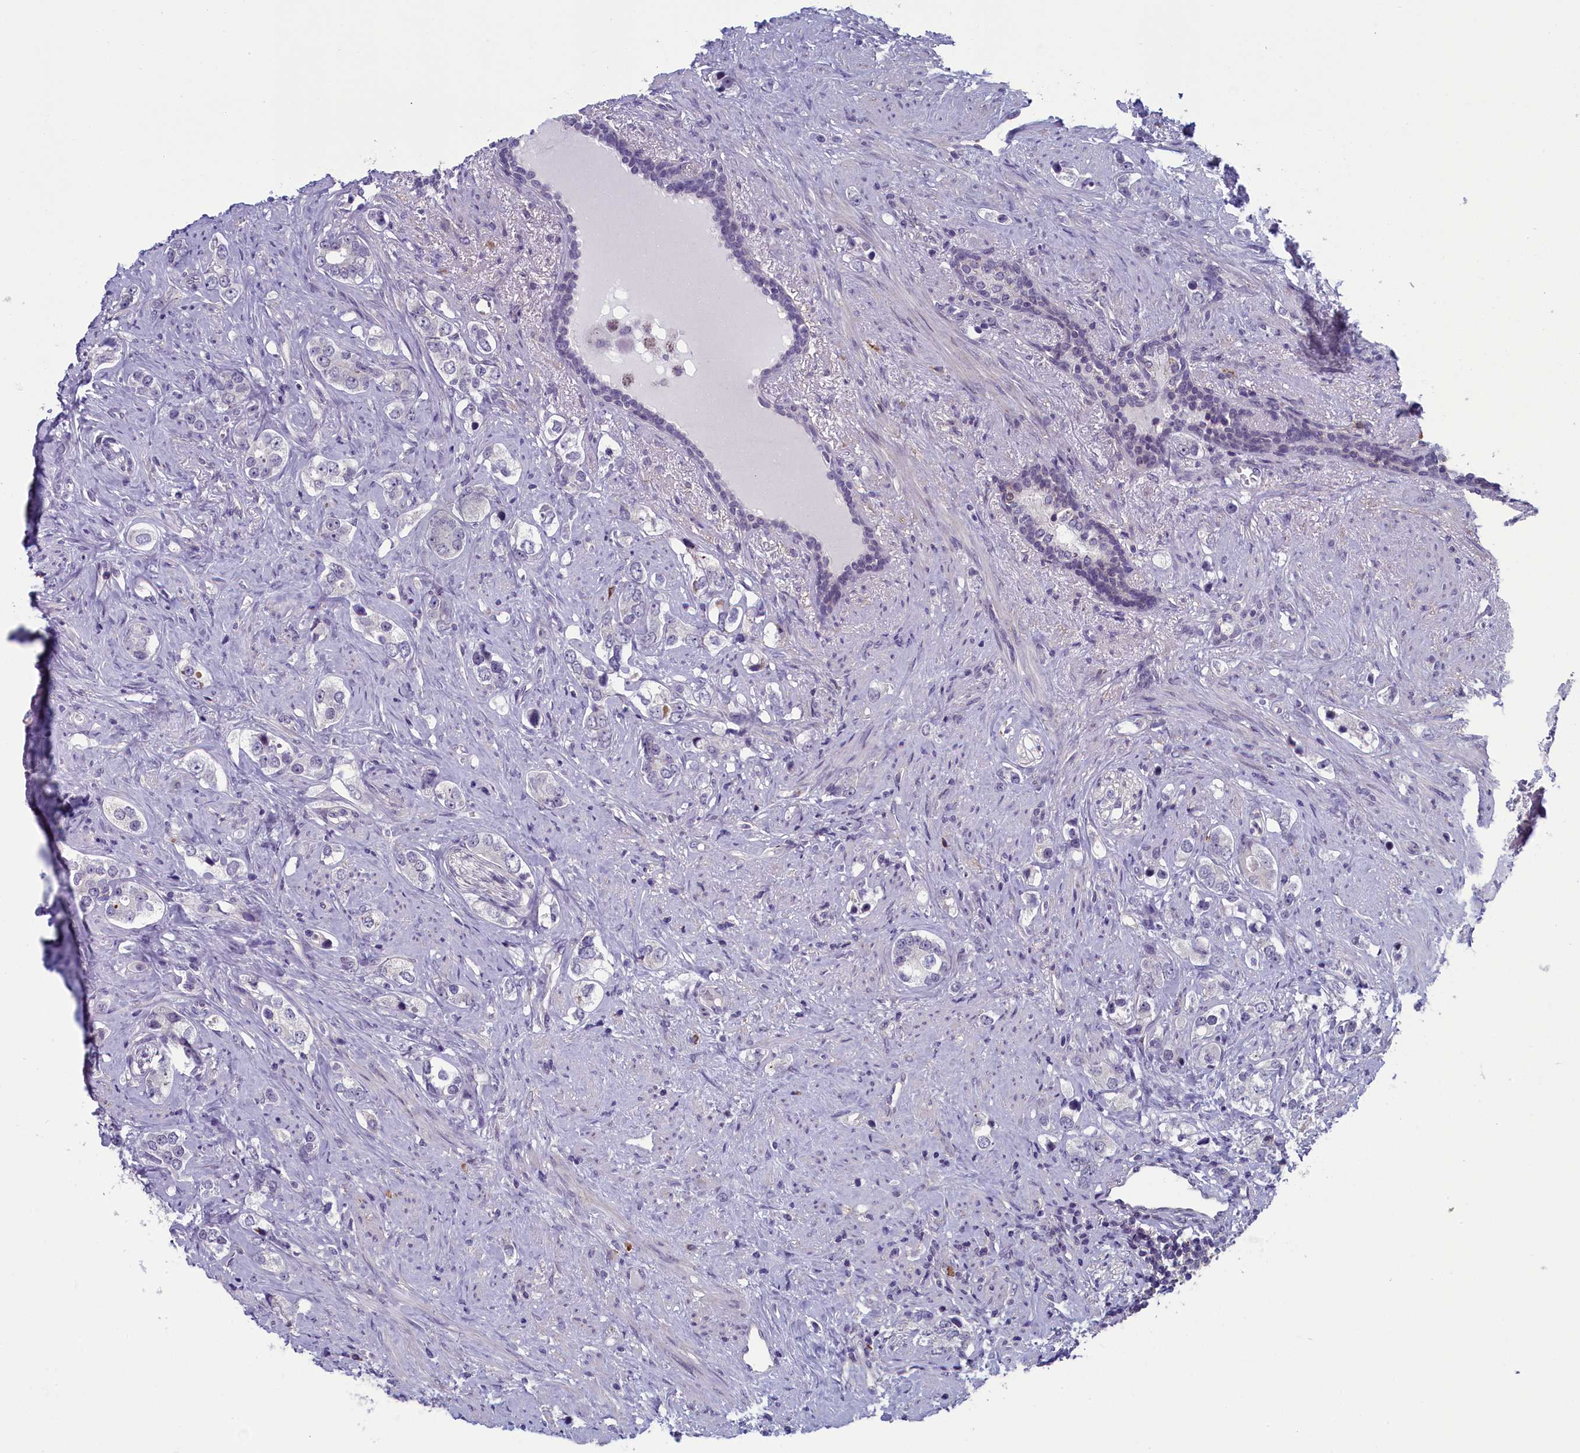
{"staining": {"intensity": "negative", "quantity": "none", "location": "none"}, "tissue": "prostate cancer", "cell_type": "Tumor cells", "image_type": "cancer", "snomed": [{"axis": "morphology", "description": "Adenocarcinoma, High grade"}, {"axis": "topography", "description": "Prostate"}], "caption": "Immunohistochemical staining of prostate cancer reveals no significant positivity in tumor cells. Brightfield microscopy of IHC stained with DAB (3,3'-diaminobenzidine) (brown) and hematoxylin (blue), captured at high magnification.", "gene": "CNEP1R1", "patient": {"sex": "male", "age": 63}}